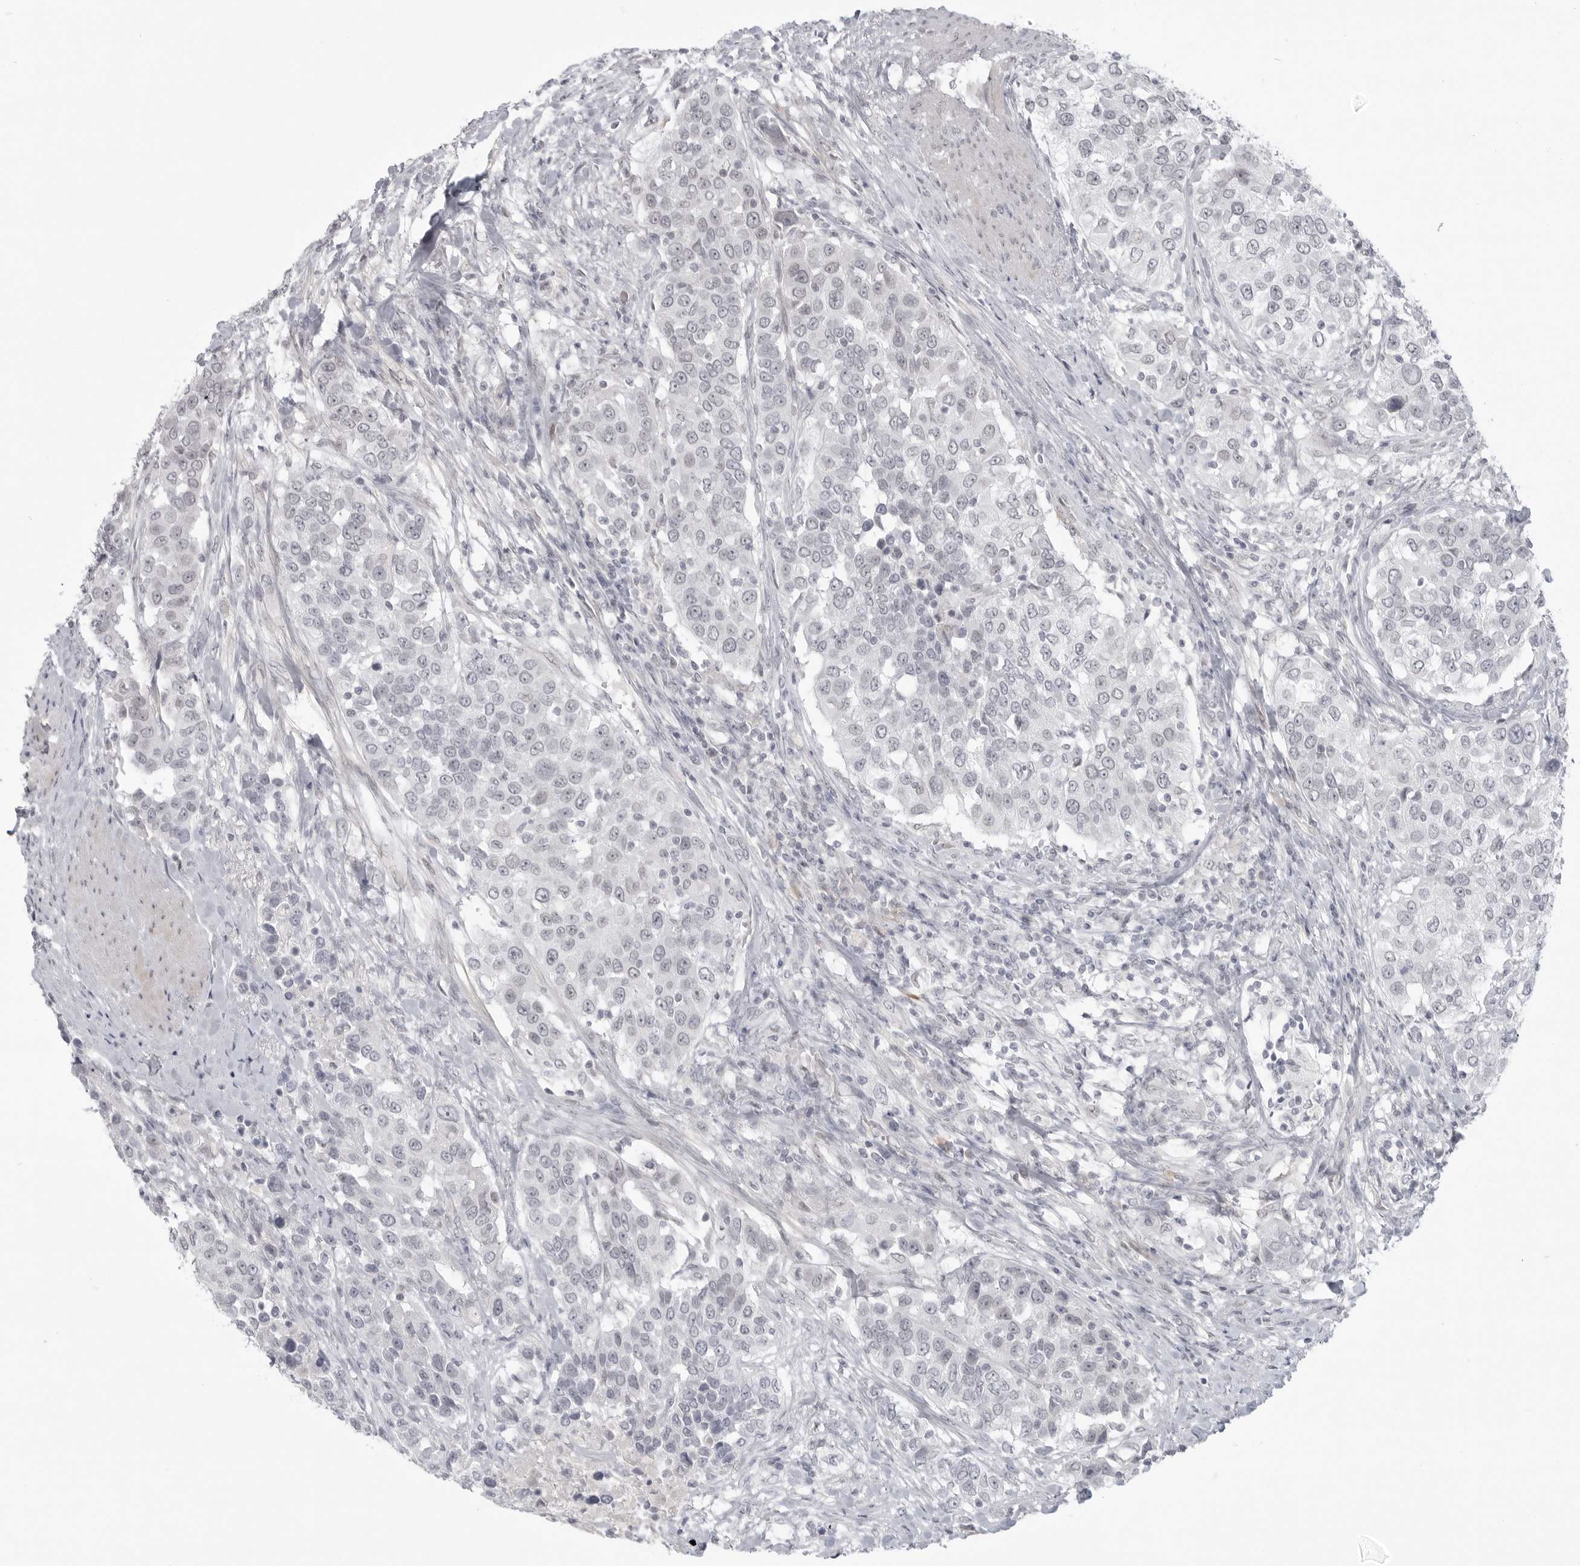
{"staining": {"intensity": "negative", "quantity": "none", "location": "none"}, "tissue": "urothelial cancer", "cell_type": "Tumor cells", "image_type": "cancer", "snomed": [{"axis": "morphology", "description": "Urothelial carcinoma, High grade"}, {"axis": "topography", "description": "Urinary bladder"}], "caption": "Tumor cells show no significant protein staining in high-grade urothelial carcinoma.", "gene": "TCTN3", "patient": {"sex": "female", "age": 80}}